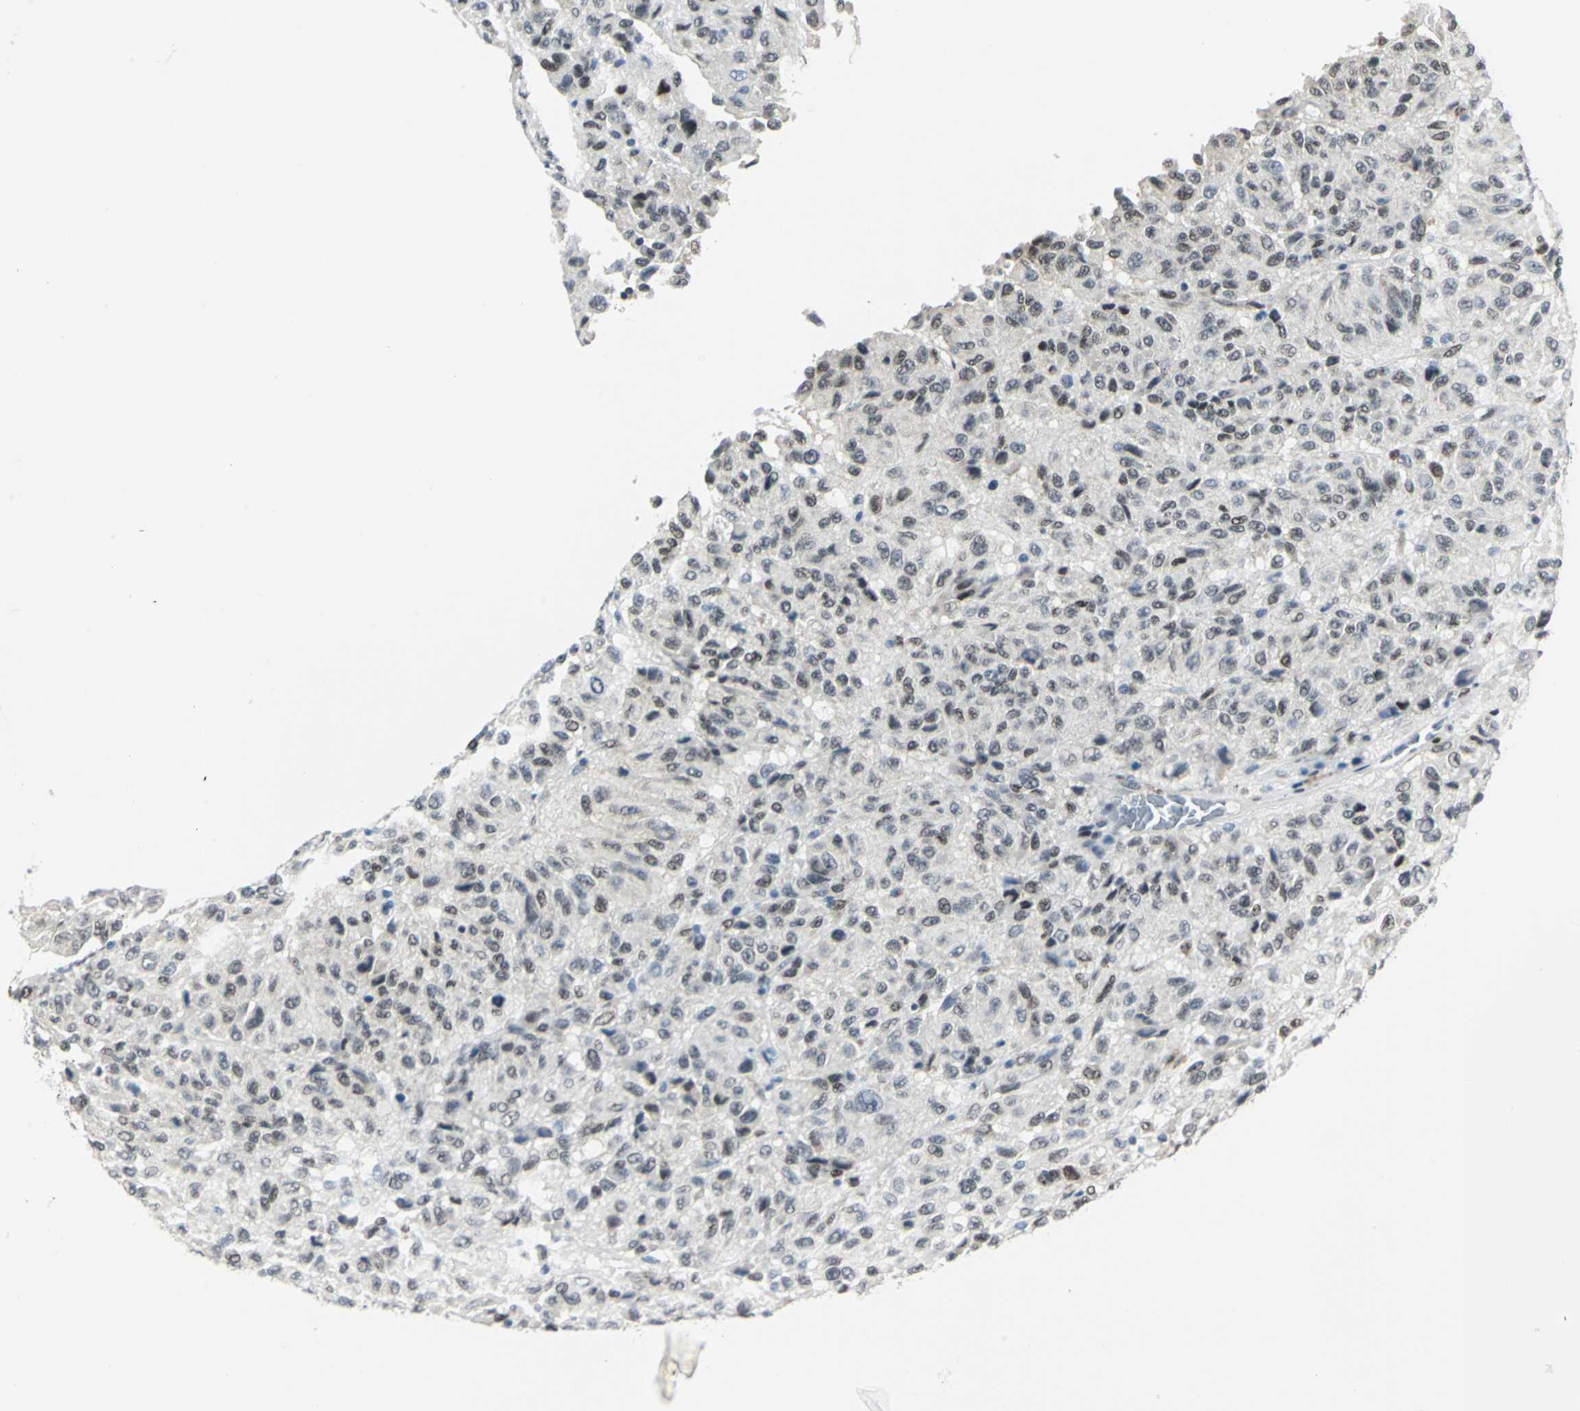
{"staining": {"intensity": "moderate", "quantity": ">75%", "location": "nuclear"}, "tissue": "melanoma", "cell_type": "Tumor cells", "image_type": "cancer", "snomed": [{"axis": "morphology", "description": "Malignant melanoma, Metastatic site"}, {"axis": "topography", "description": "Lung"}], "caption": "This histopathology image reveals immunohistochemistry (IHC) staining of melanoma, with medium moderate nuclear expression in about >75% of tumor cells.", "gene": "MEIS2", "patient": {"sex": "male", "age": 64}}